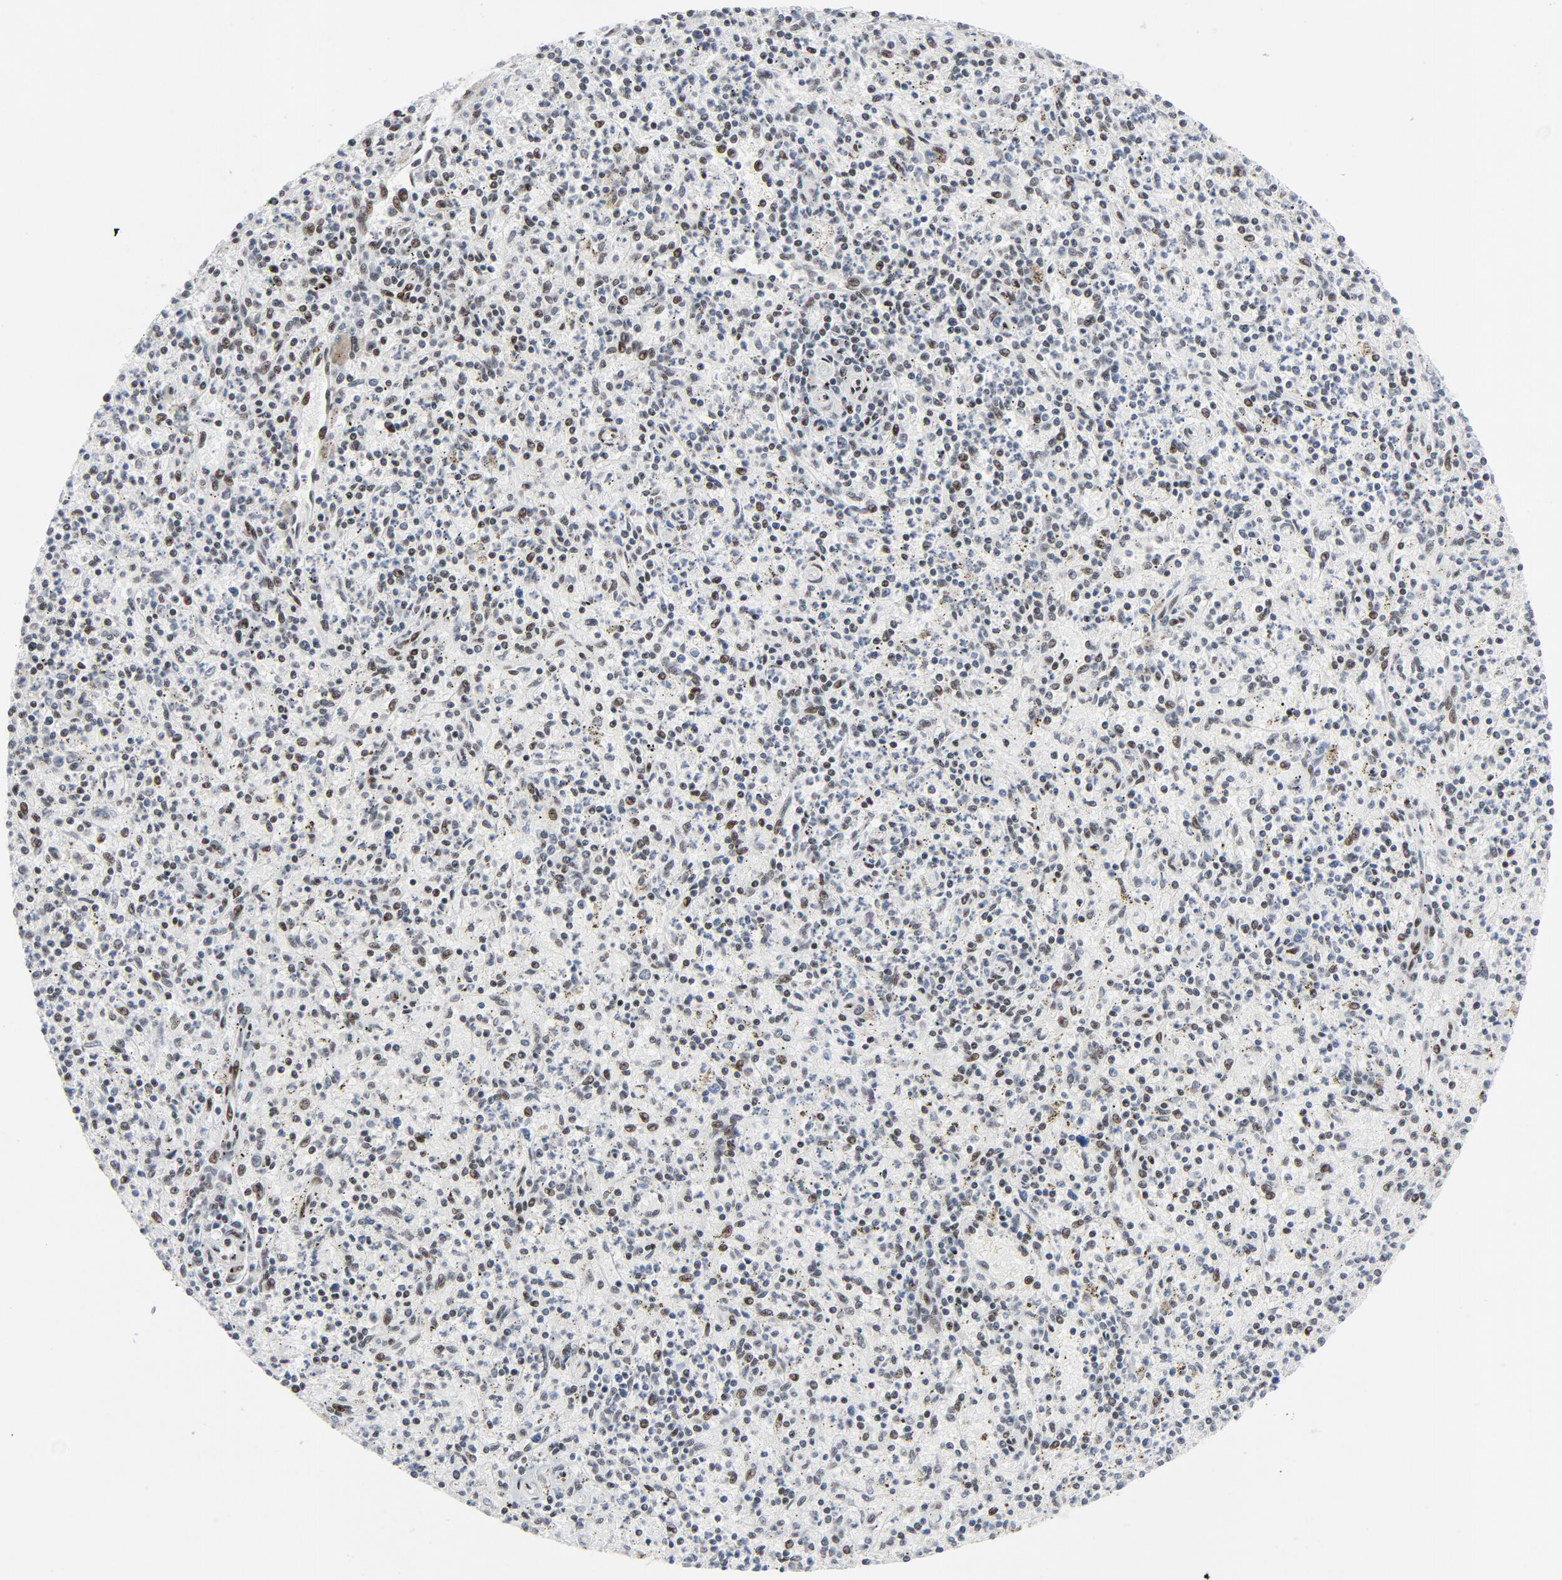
{"staining": {"intensity": "moderate", "quantity": "25%-75%", "location": "nuclear"}, "tissue": "spleen", "cell_type": "Cells in red pulp", "image_type": "normal", "snomed": [{"axis": "morphology", "description": "Normal tissue, NOS"}, {"axis": "topography", "description": "Spleen"}], "caption": "An image of human spleen stained for a protein displays moderate nuclear brown staining in cells in red pulp.", "gene": "HSF1", "patient": {"sex": "male", "age": 72}}